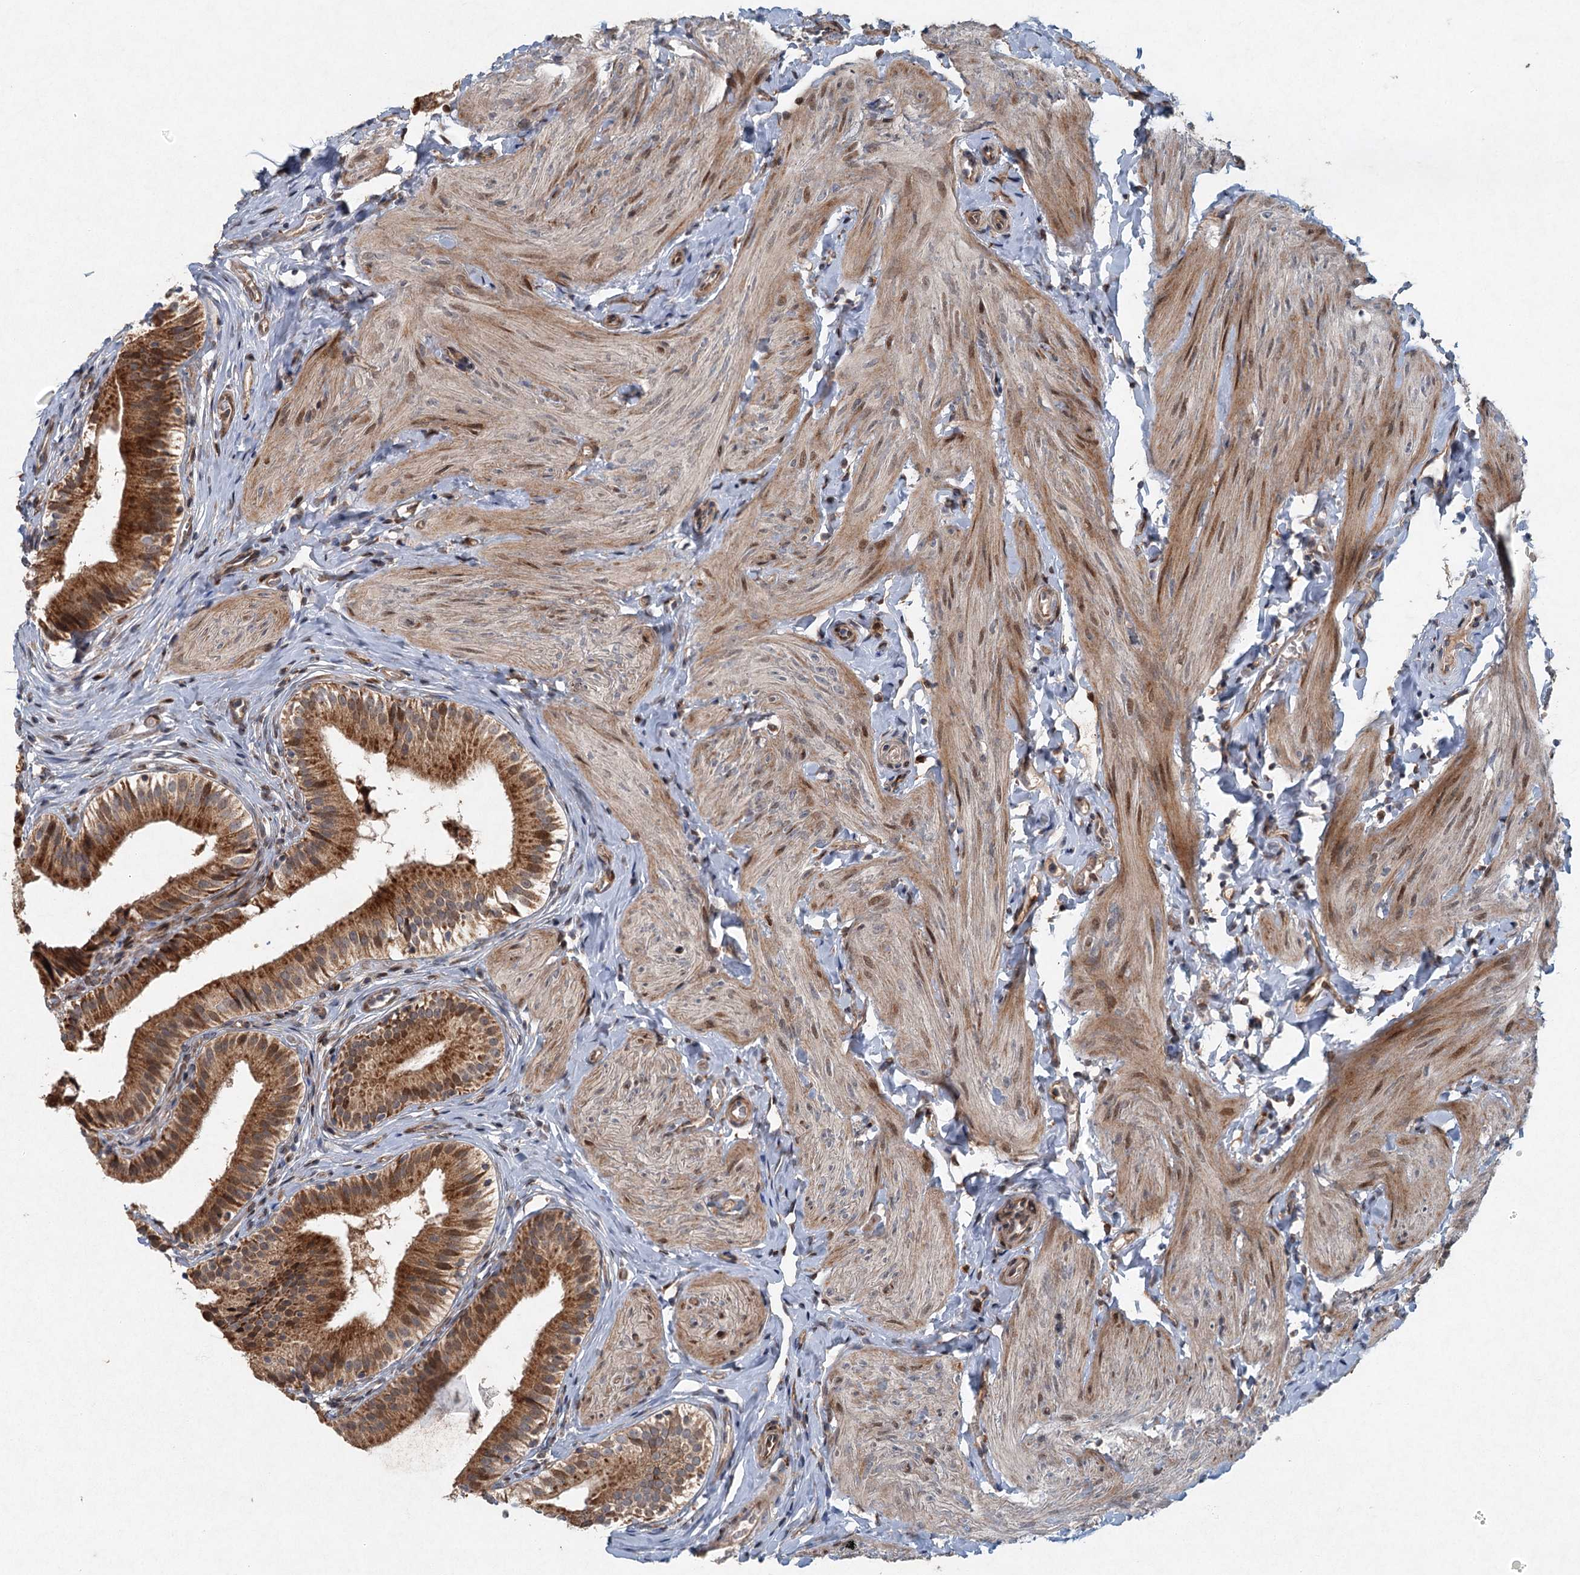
{"staining": {"intensity": "strong", "quantity": ">75%", "location": "cytoplasmic/membranous"}, "tissue": "gallbladder", "cell_type": "Glandular cells", "image_type": "normal", "snomed": [{"axis": "morphology", "description": "Normal tissue, NOS"}, {"axis": "topography", "description": "Gallbladder"}], "caption": "Immunohistochemical staining of benign gallbladder displays strong cytoplasmic/membranous protein expression in approximately >75% of glandular cells.", "gene": "SRPX2", "patient": {"sex": "female", "age": 47}}